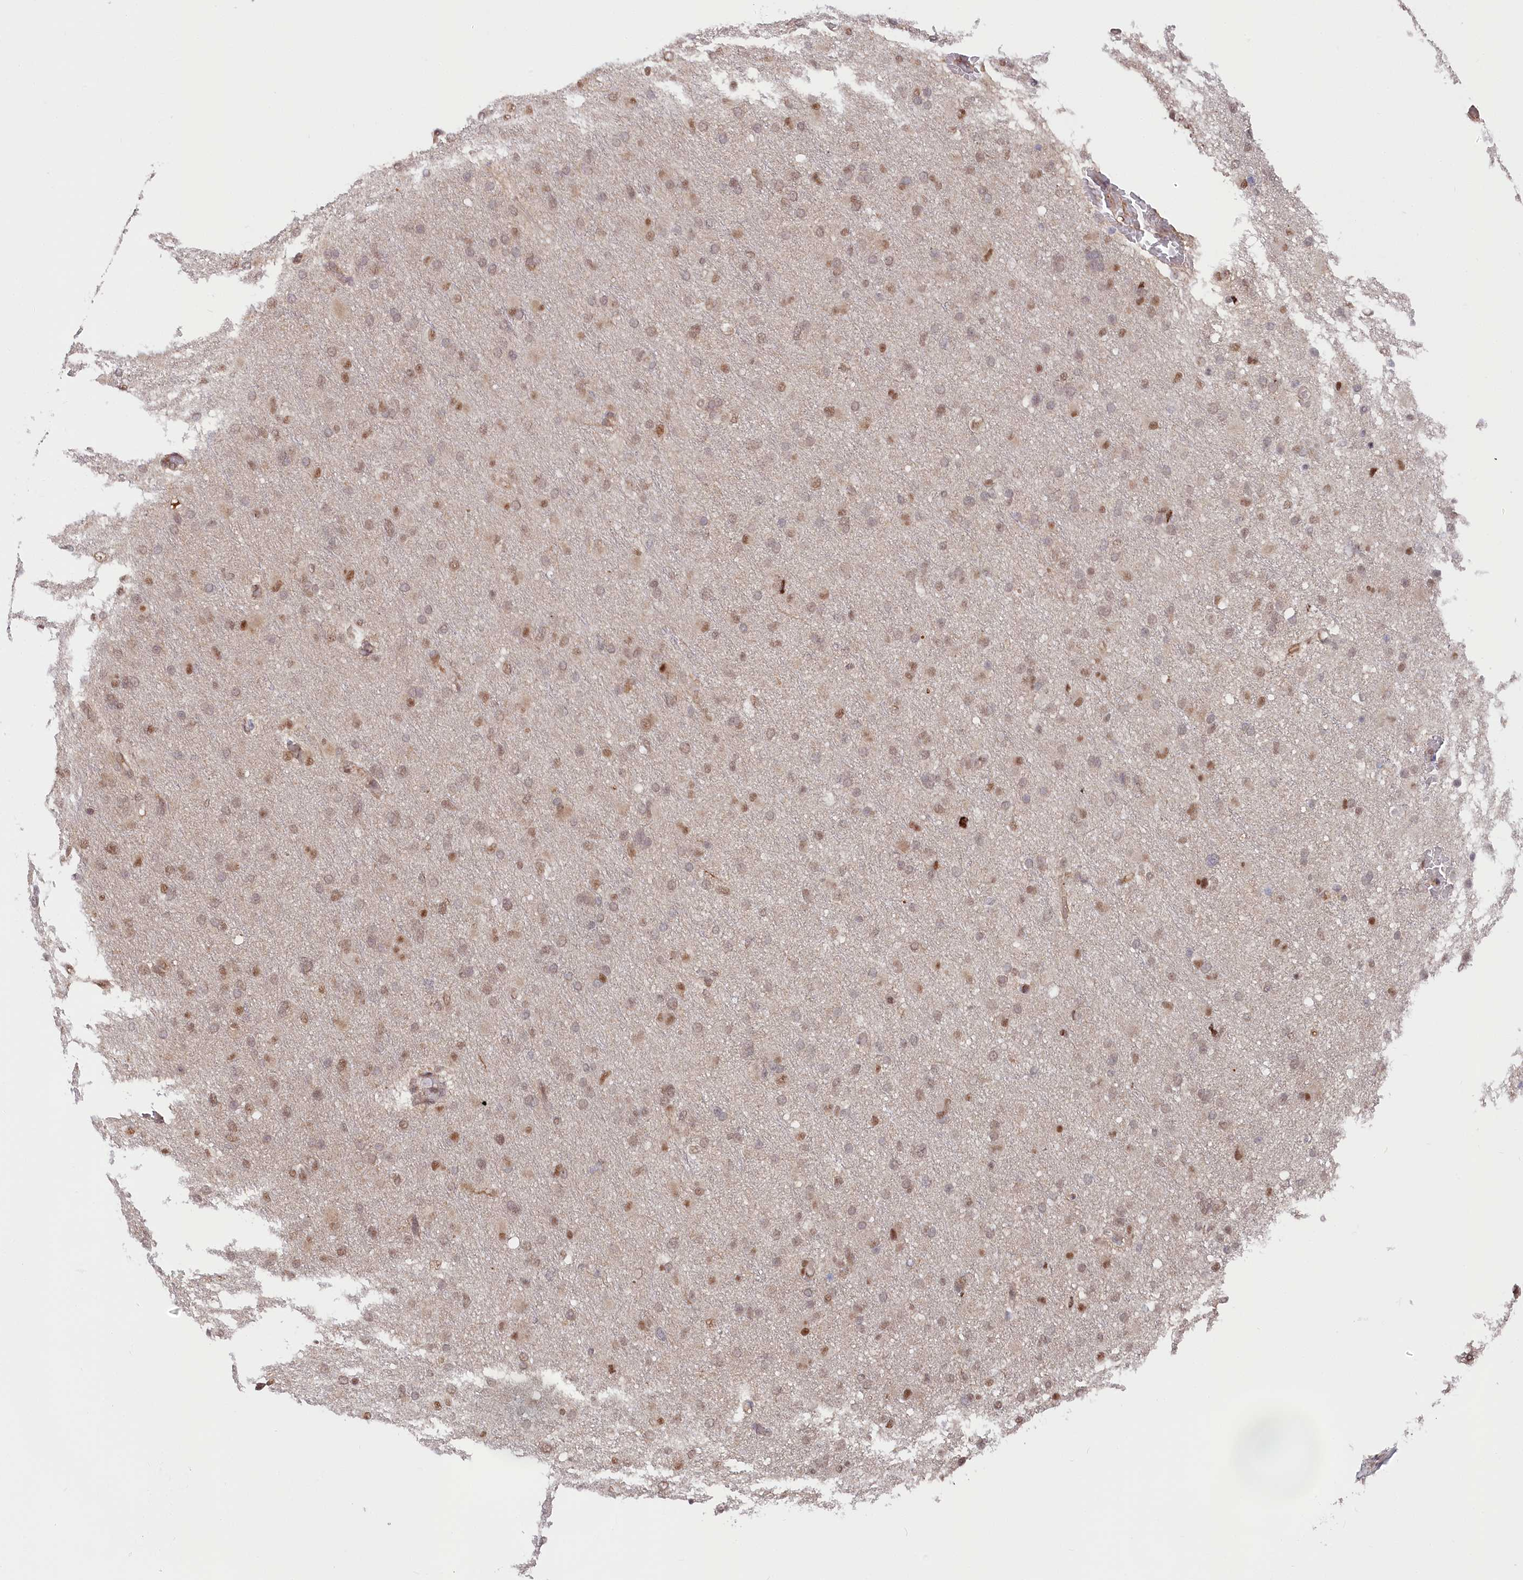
{"staining": {"intensity": "moderate", "quantity": "25%-75%", "location": "nuclear"}, "tissue": "glioma", "cell_type": "Tumor cells", "image_type": "cancer", "snomed": [{"axis": "morphology", "description": "Glioma, malignant, High grade"}, {"axis": "topography", "description": "Cerebral cortex"}], "caption": "This micrograph demonstrates glioma stained with immunohistochemistry to label a protein in brown. The nuclear of tumor cells show moderate positivity for the protein. Nuclei are counter-stained blue.", "gene": "PSMA1", "patient": {"sex": "female", "age": 36}}